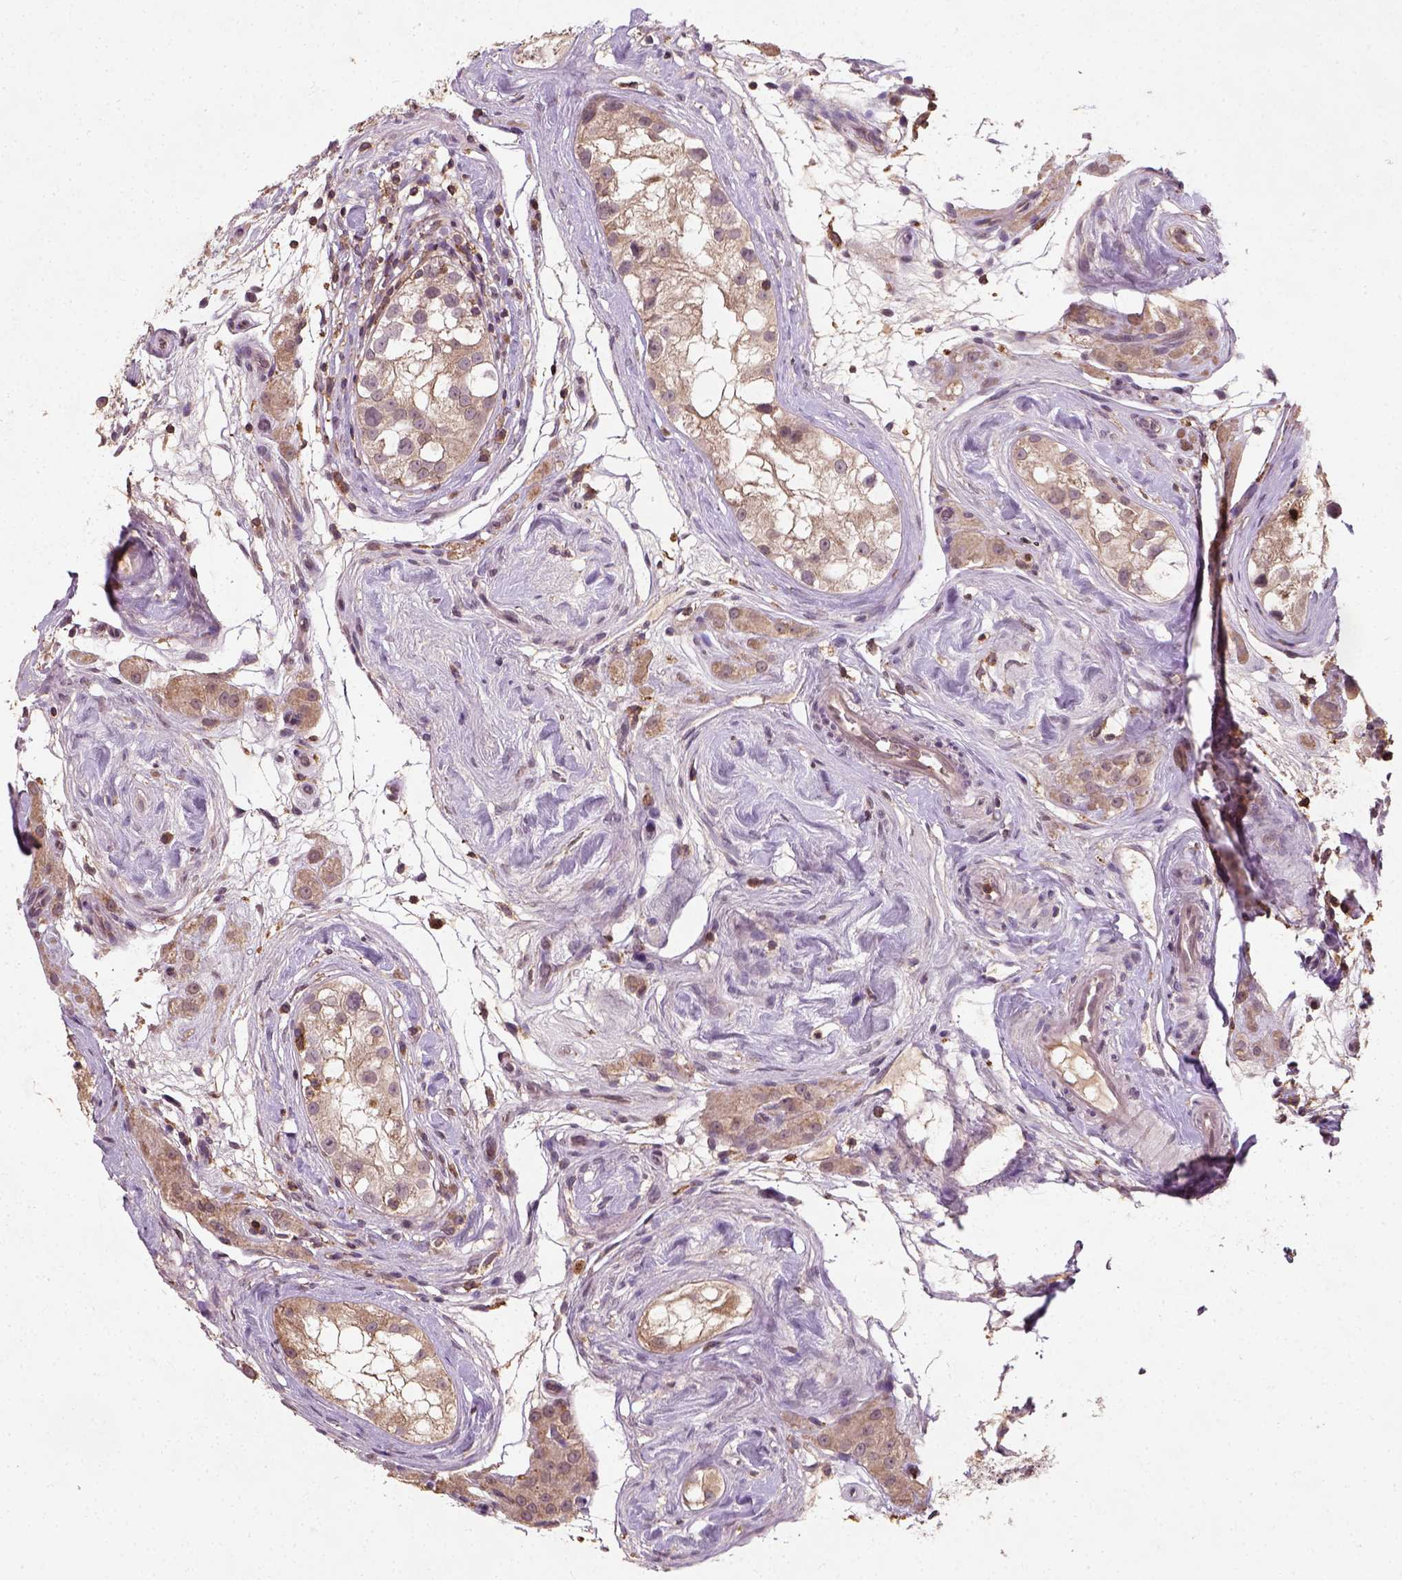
{"staining": {"intensity": "weak", "quantity": ">75%", "location": "cytoplasmic/membranous"}, "tissue": "testis cancer", "cell_type": "Tumor cells", "image_type": "cancer", "snomed": [{"axis": "morphology", "description": "Seminoma, NOS"}, {"axis": "topography", "description": "Testis"}], "caption": "There is low levels of weak cytoplasmic/membranous staining in tumor cells of testis cancer, as demonstrated by immunohistochemical staining (brown color).", "gene": "CAMKK1", "patient": {"sex": "male", "age": 34}}